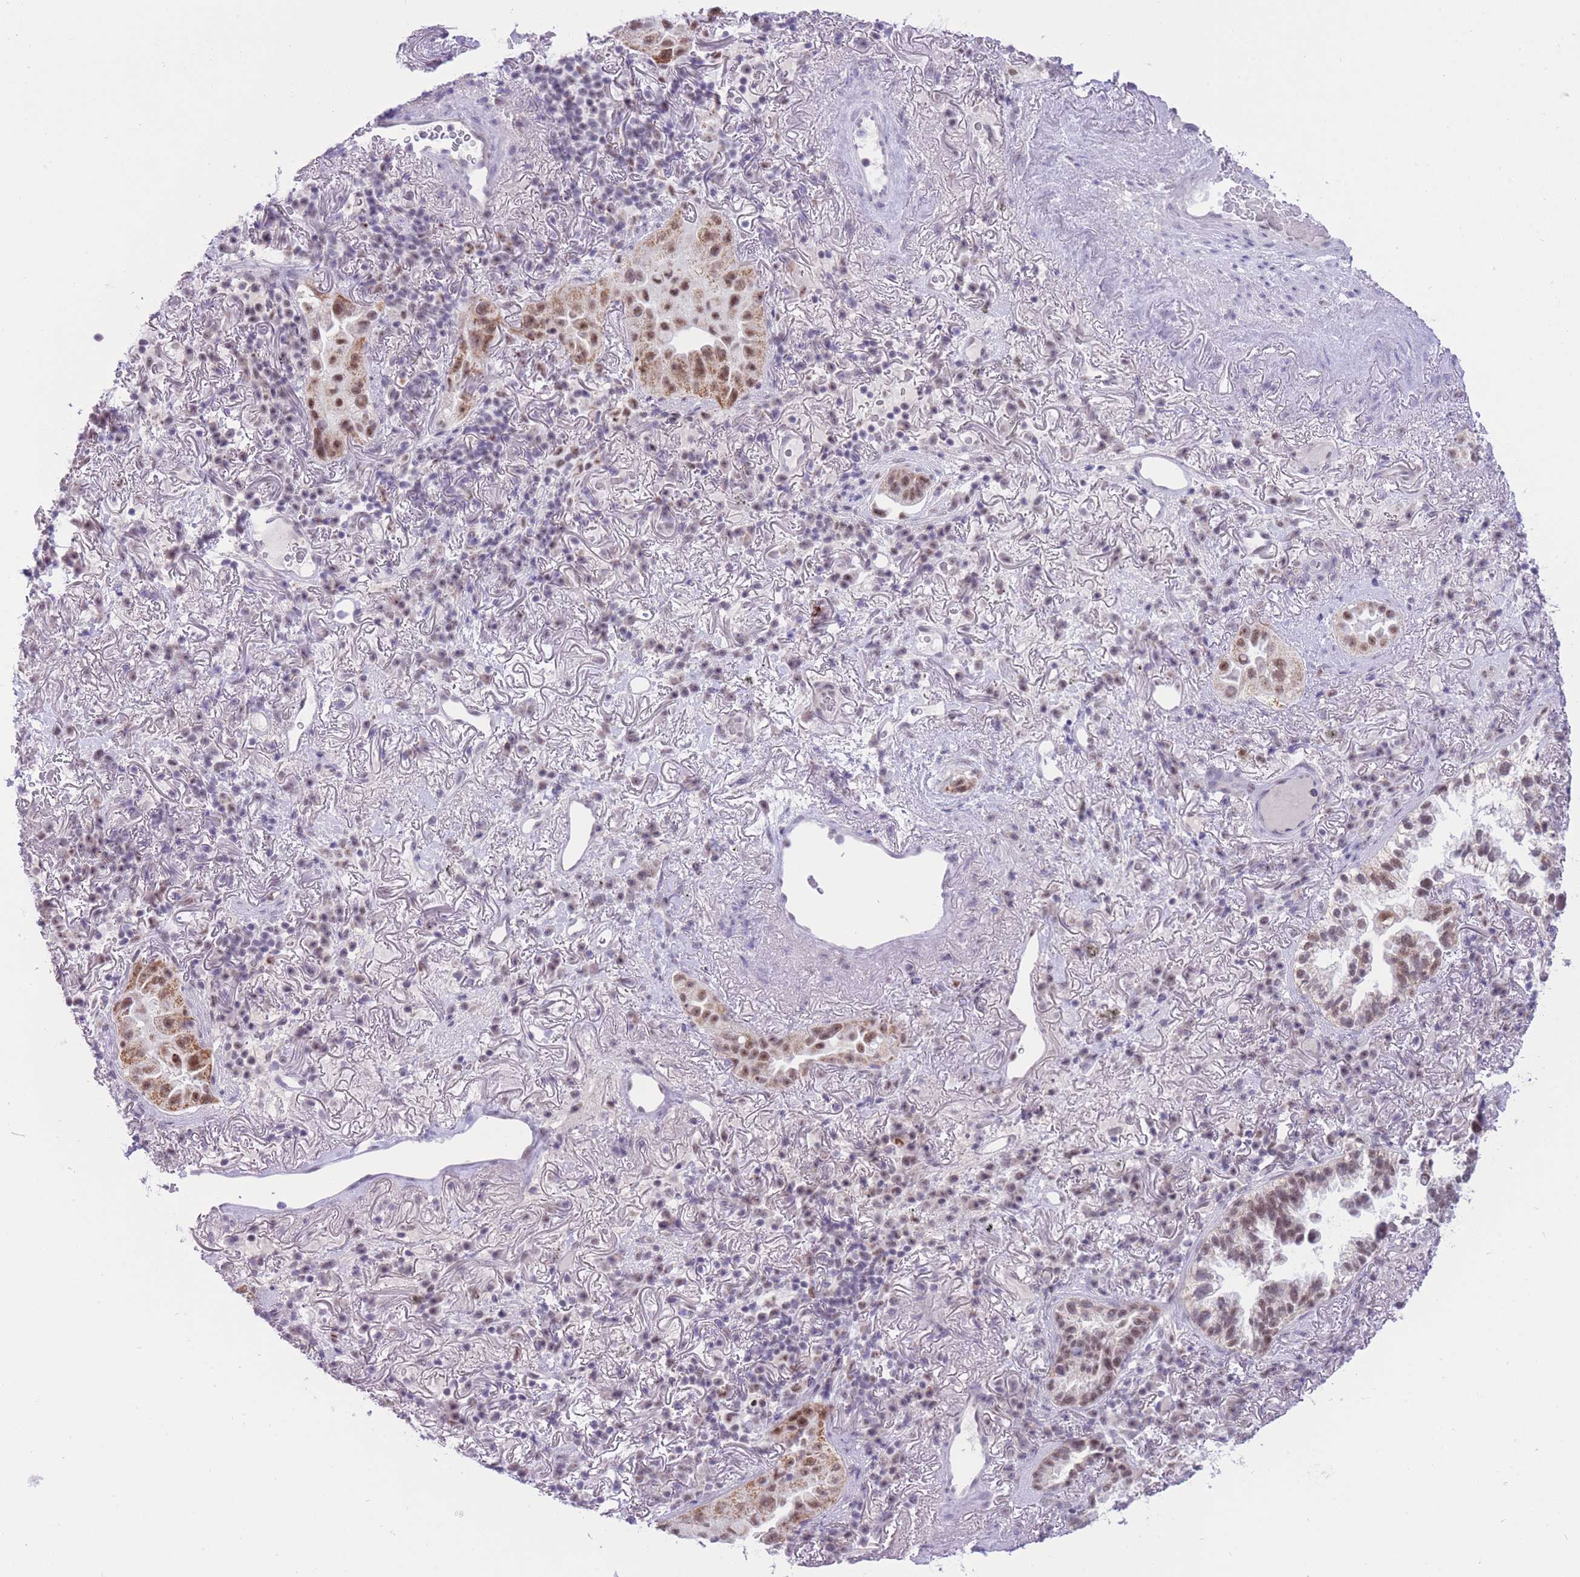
{"staining": {"intensity": "moderate", "quantity": ">75%", "location": "cytoplasmic/membranous,nuclear"}, "tissue": "lung cancer", "cell_type": "Tumor cells", "image_type": "cancer", "snomed": [{"axis": "morphology", "description": "Adenocarcinoma, NOS"}, {"axis": "topography", "description": "Lung"}], "caption": "Lung cancer stained for a protein (brown) exhibits moderate cytoplasmic/membranous and nuclear positive positivity in about >75% of tumor cells.", "gene": "CYP2B6", "patient": {"sex": "female", "age": 69}}